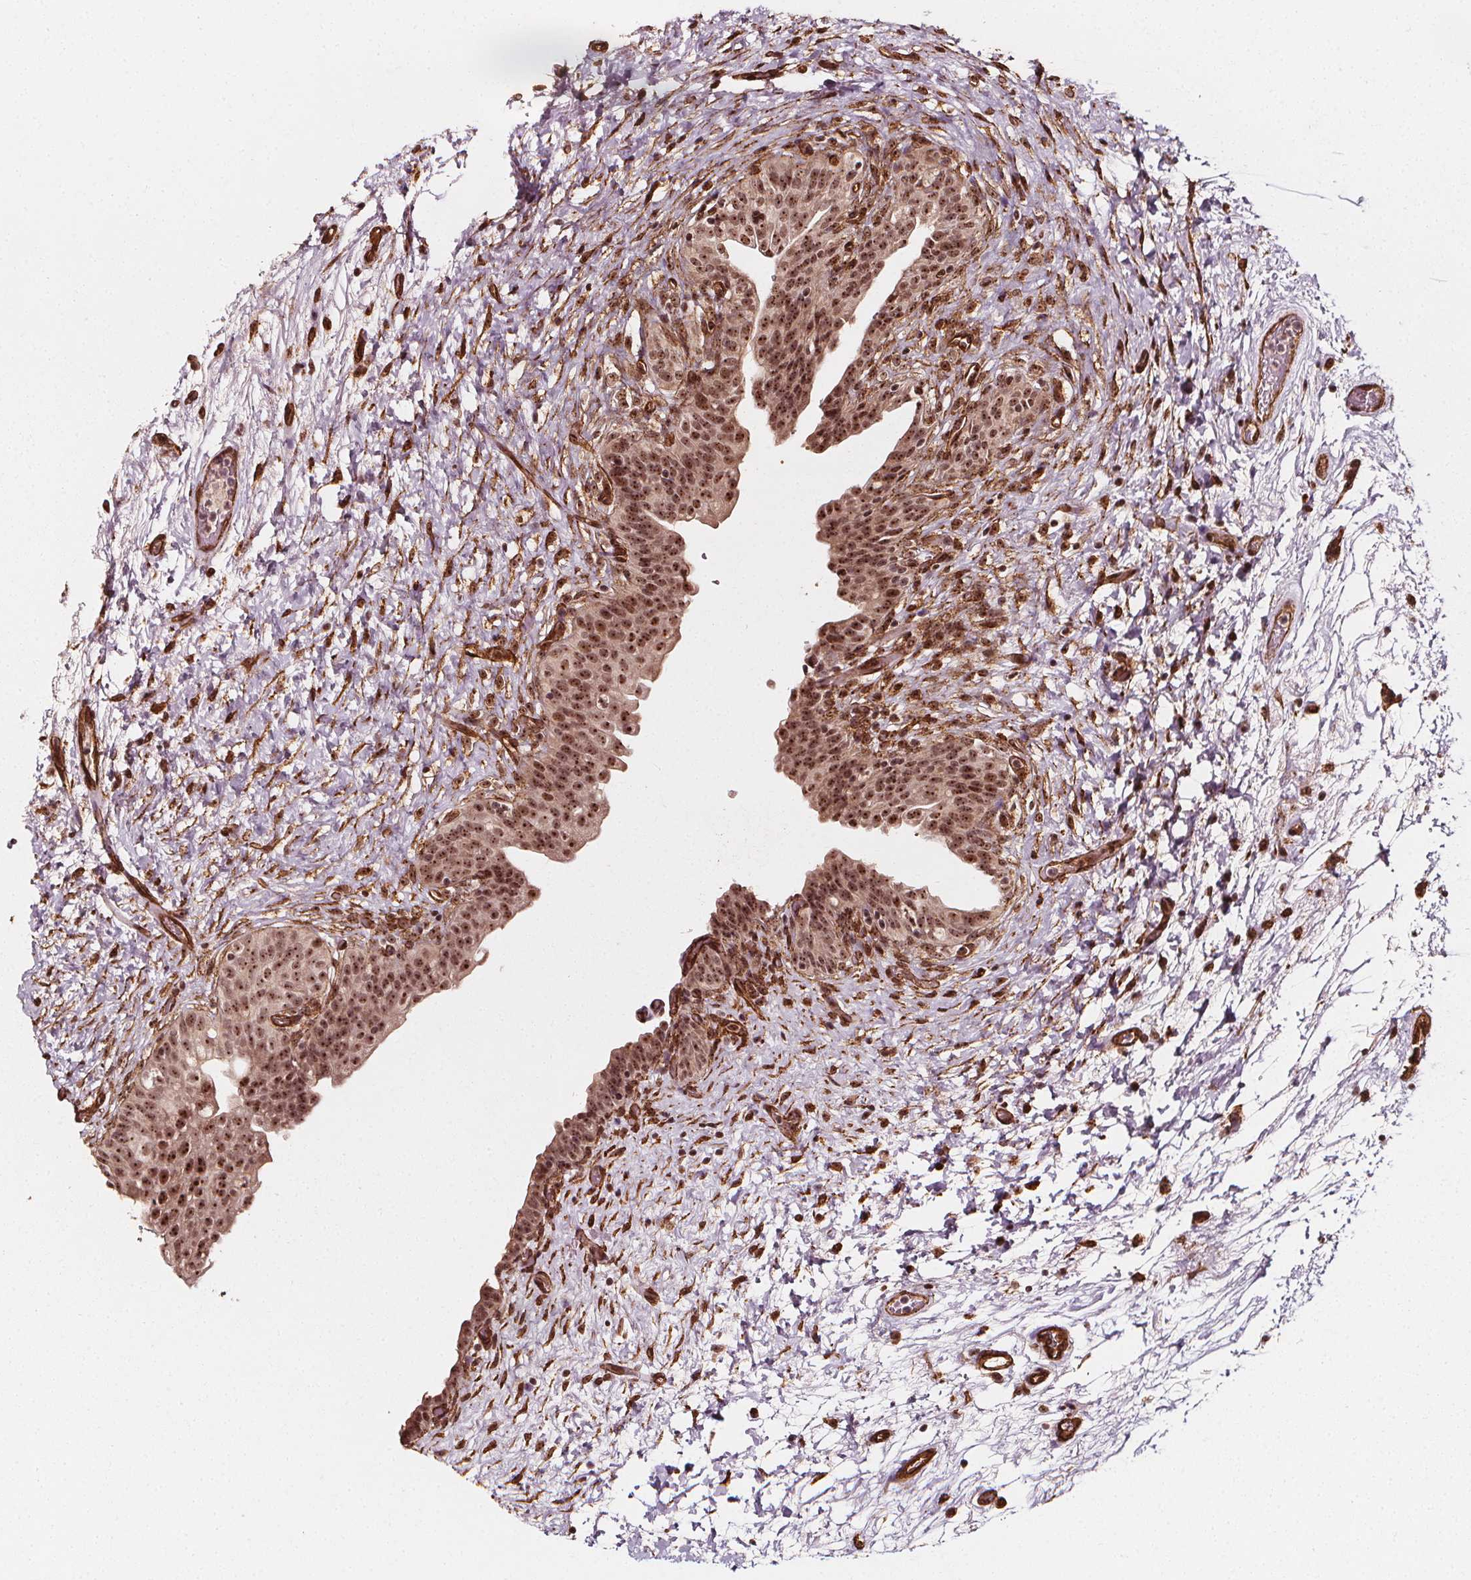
{"staining": {"intensity": "moderate", "quantity": ">75%", "location": "nuclear"}, "tissue": "urinary bladder", "cell_type": "Urothelial cells", "image_type": "normal", "snomed": [{"axis": "morphology", "description": "Normal tissue, NOS"}, {"axis": "topography", "description": "Urinary bladder"}], "caption": "This is a photomicrograph of immunohistochemistry staining of unremarkable urinary bladder, which shows moderate positivity in the nuclear of urothelial cells.", "gene": "EXOSC9", "patient": {"sex": "male", "age": 69}}